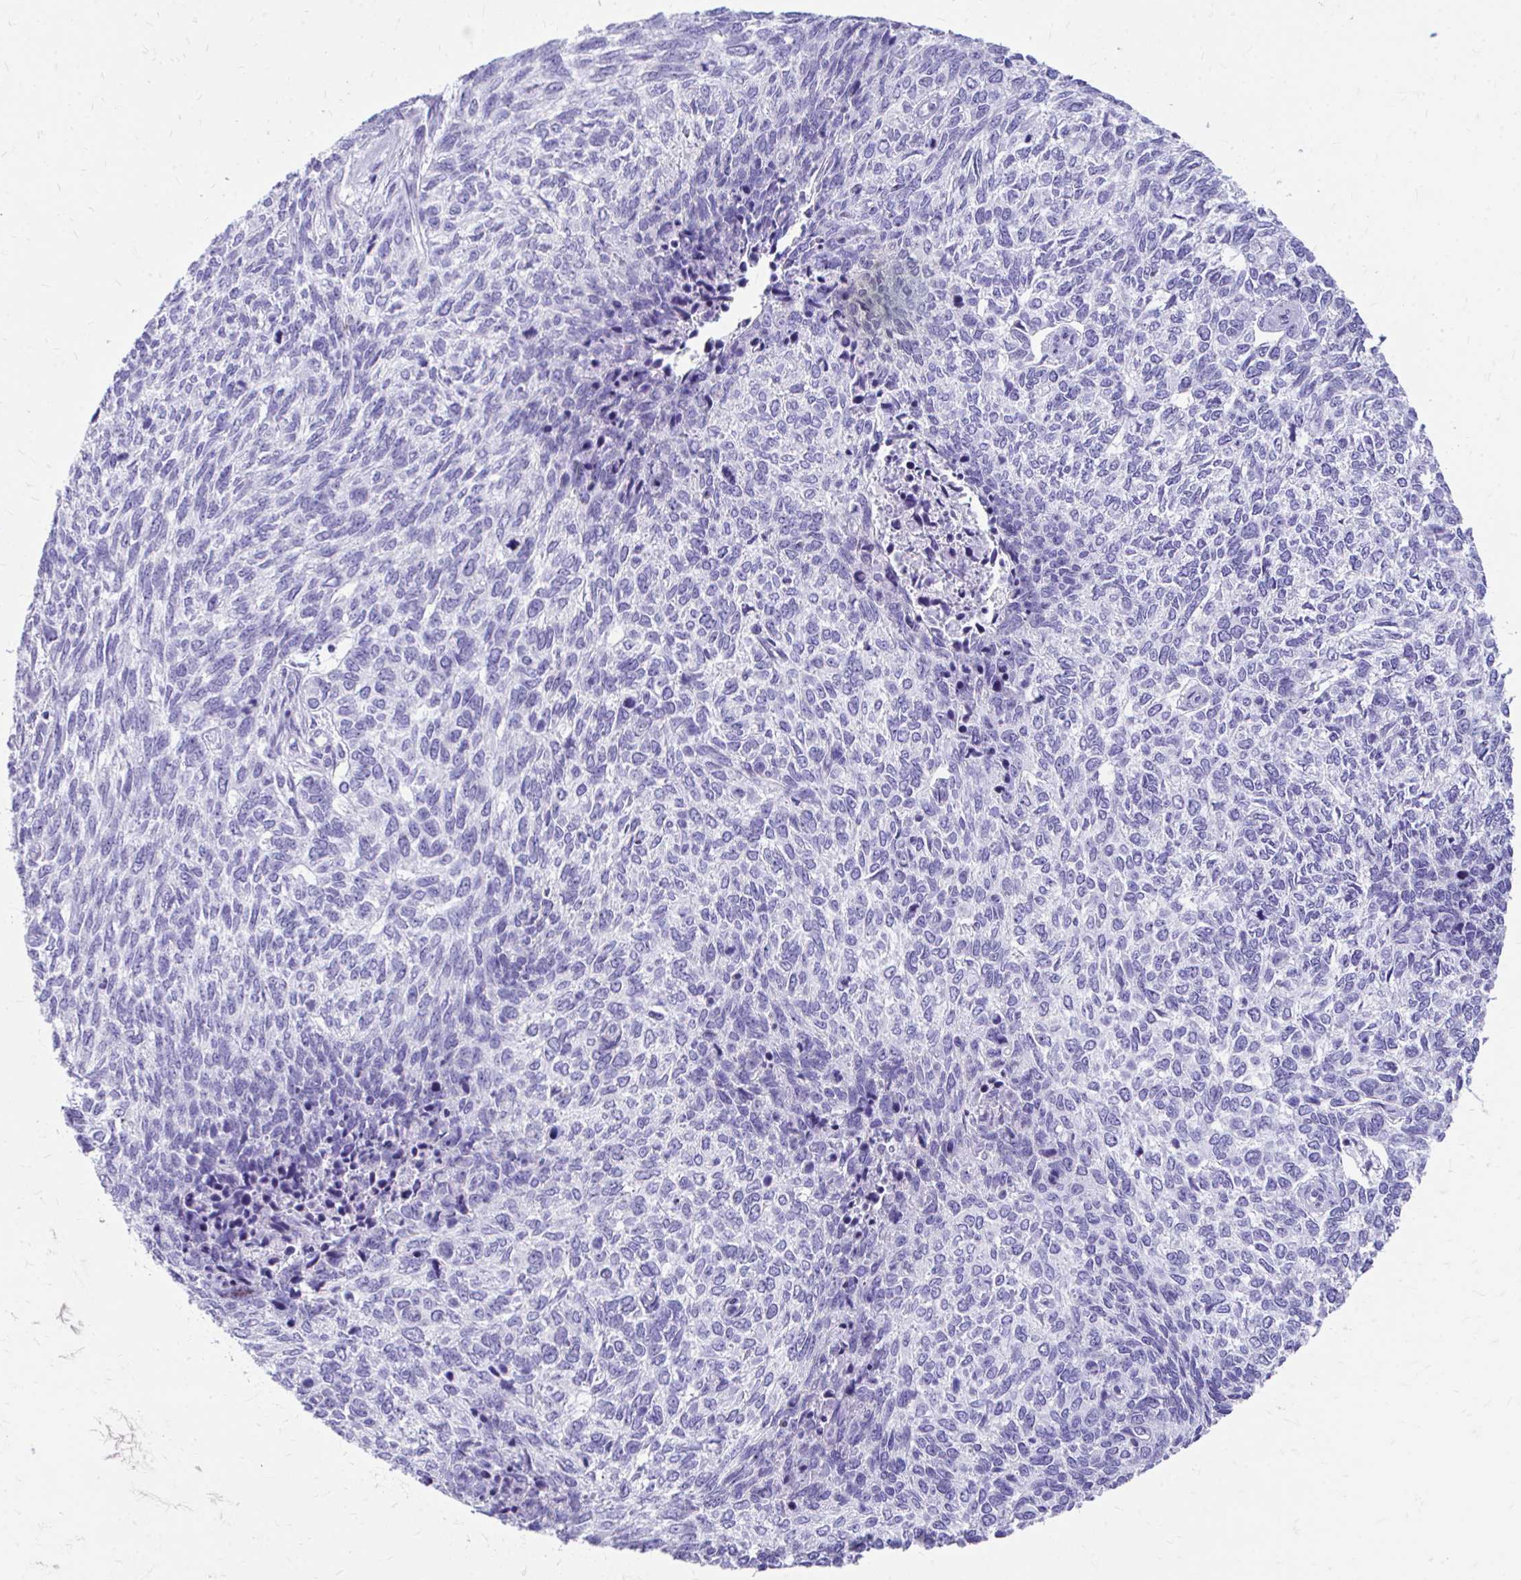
{"staining": {"intensity": "negative", "quantity": "none", "location": "none"}, "tissue": "skin cancer", "cell_type": "Tumor cells", "image_type": "cancer", "snomed": [{"axis": "morphology", "description": "Basal cell carcinoma"}, {"axis": "topography", "description": "Skin"}], "caption": "Human skin basal cell carcinoma stained for a protein using immunohistochemistry (IHC) exhibits no expression in tumor cells.", "gene": "KRIT1", "patient": {"sex": "female", "age": 65}}